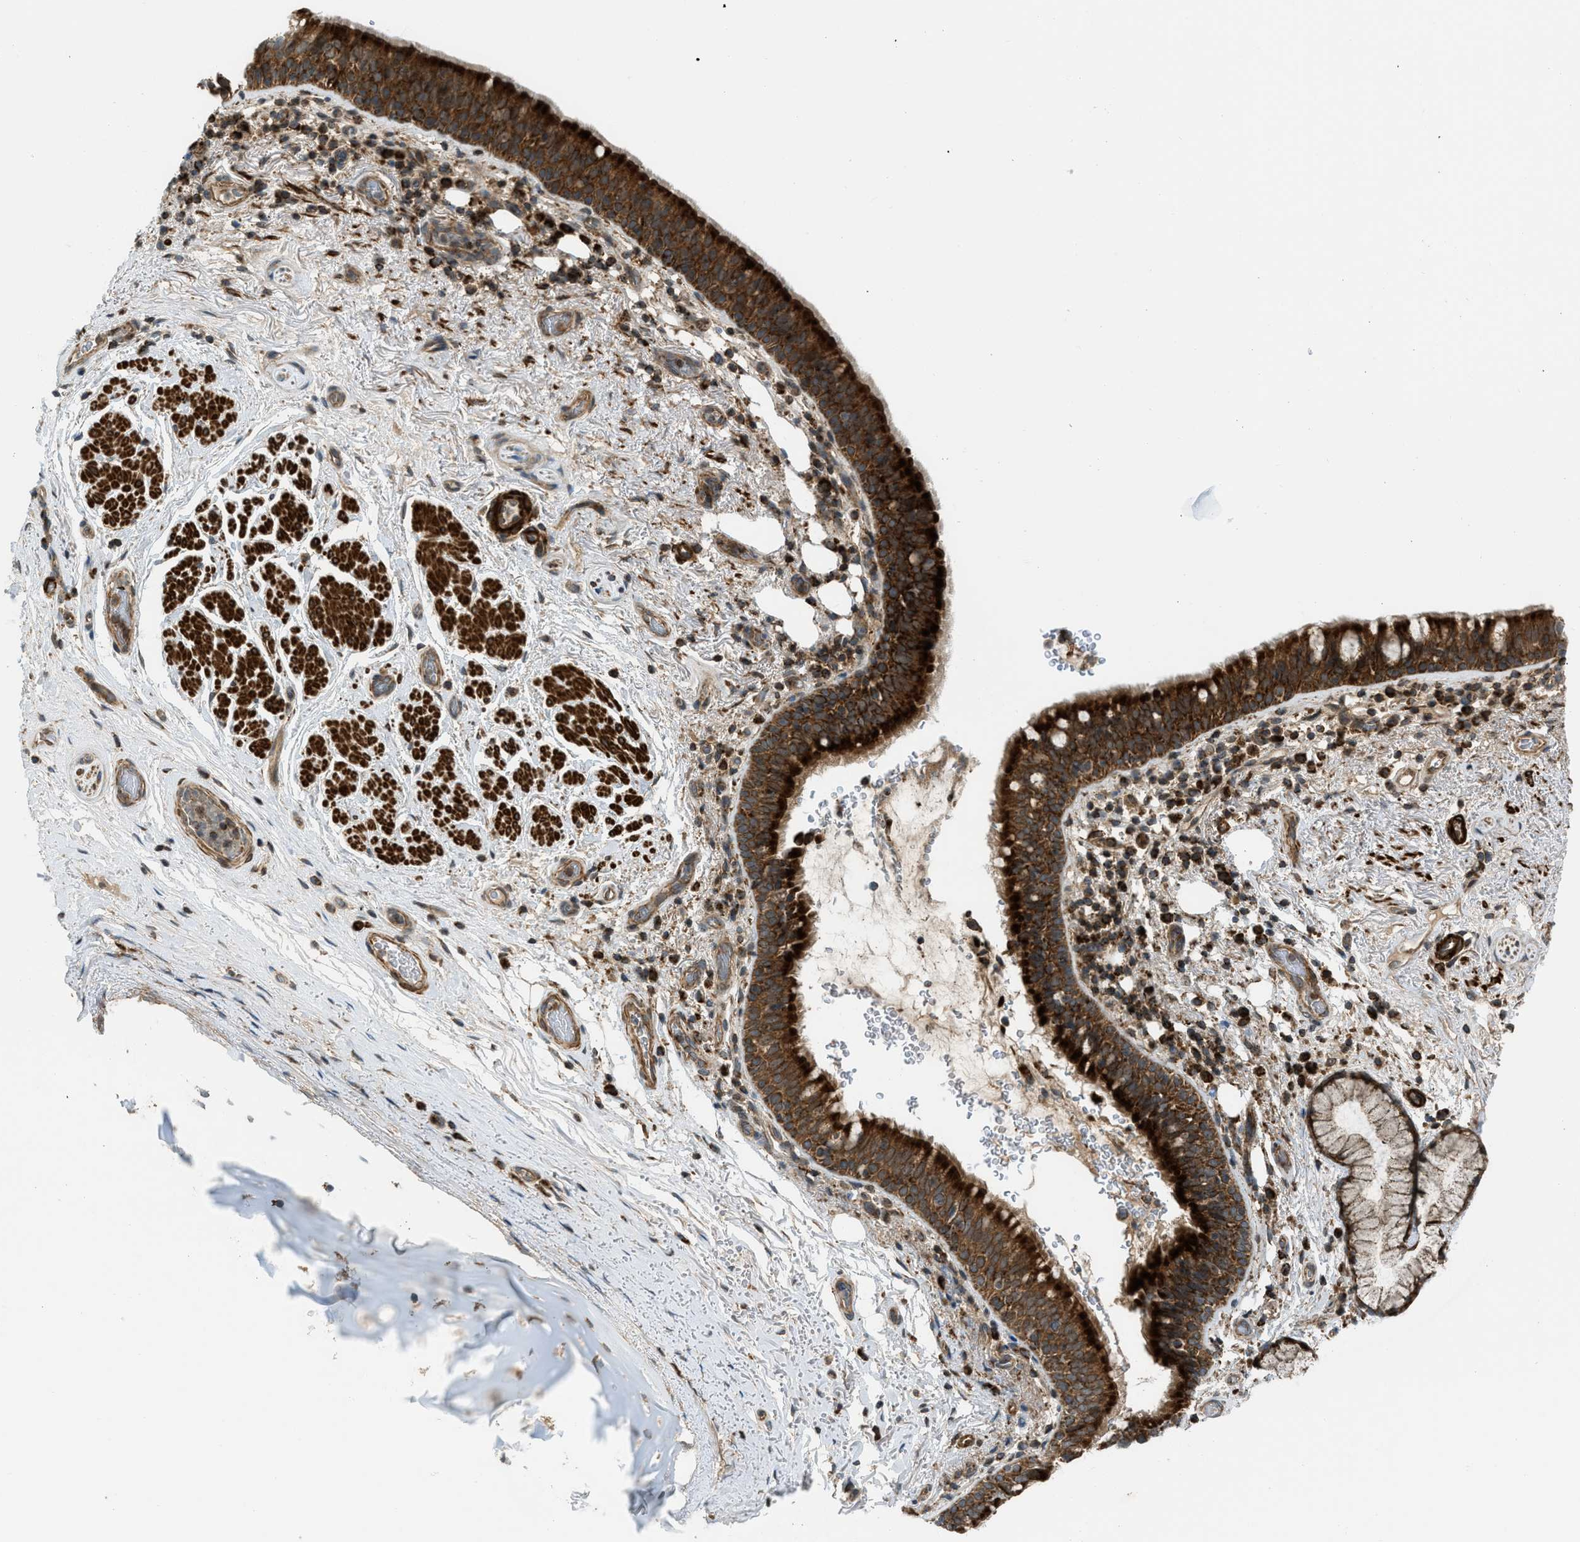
{"staining": {"intensity": "strong", "quantity": ">75%", "location": "cytoplasmic/membranous"}, "tissue": "bronchus", "cell_type": "Respiratory epithelial cells", "image_type": "normal", "snomed": [{"axis": "morphology", "description": "Normal tissue, NOS"}, {"axis": "morphology", "description": "Inflammation, NOS"}, {"axis": "topography", "description": "Cartilage tissue"}, {"axis": "topography", "description": "Bronchus"}], "caption": "Immunohistochemistry (IHC) micrograph of unremarkable human bronchus stained for a protein (brown), which demonstrates high levels of strong cytoplasmic/membranous expression in about >75% of respiratory epithelial cells.", "gene": "SESN2", "patient": {"sex": "male", "age": 77}}